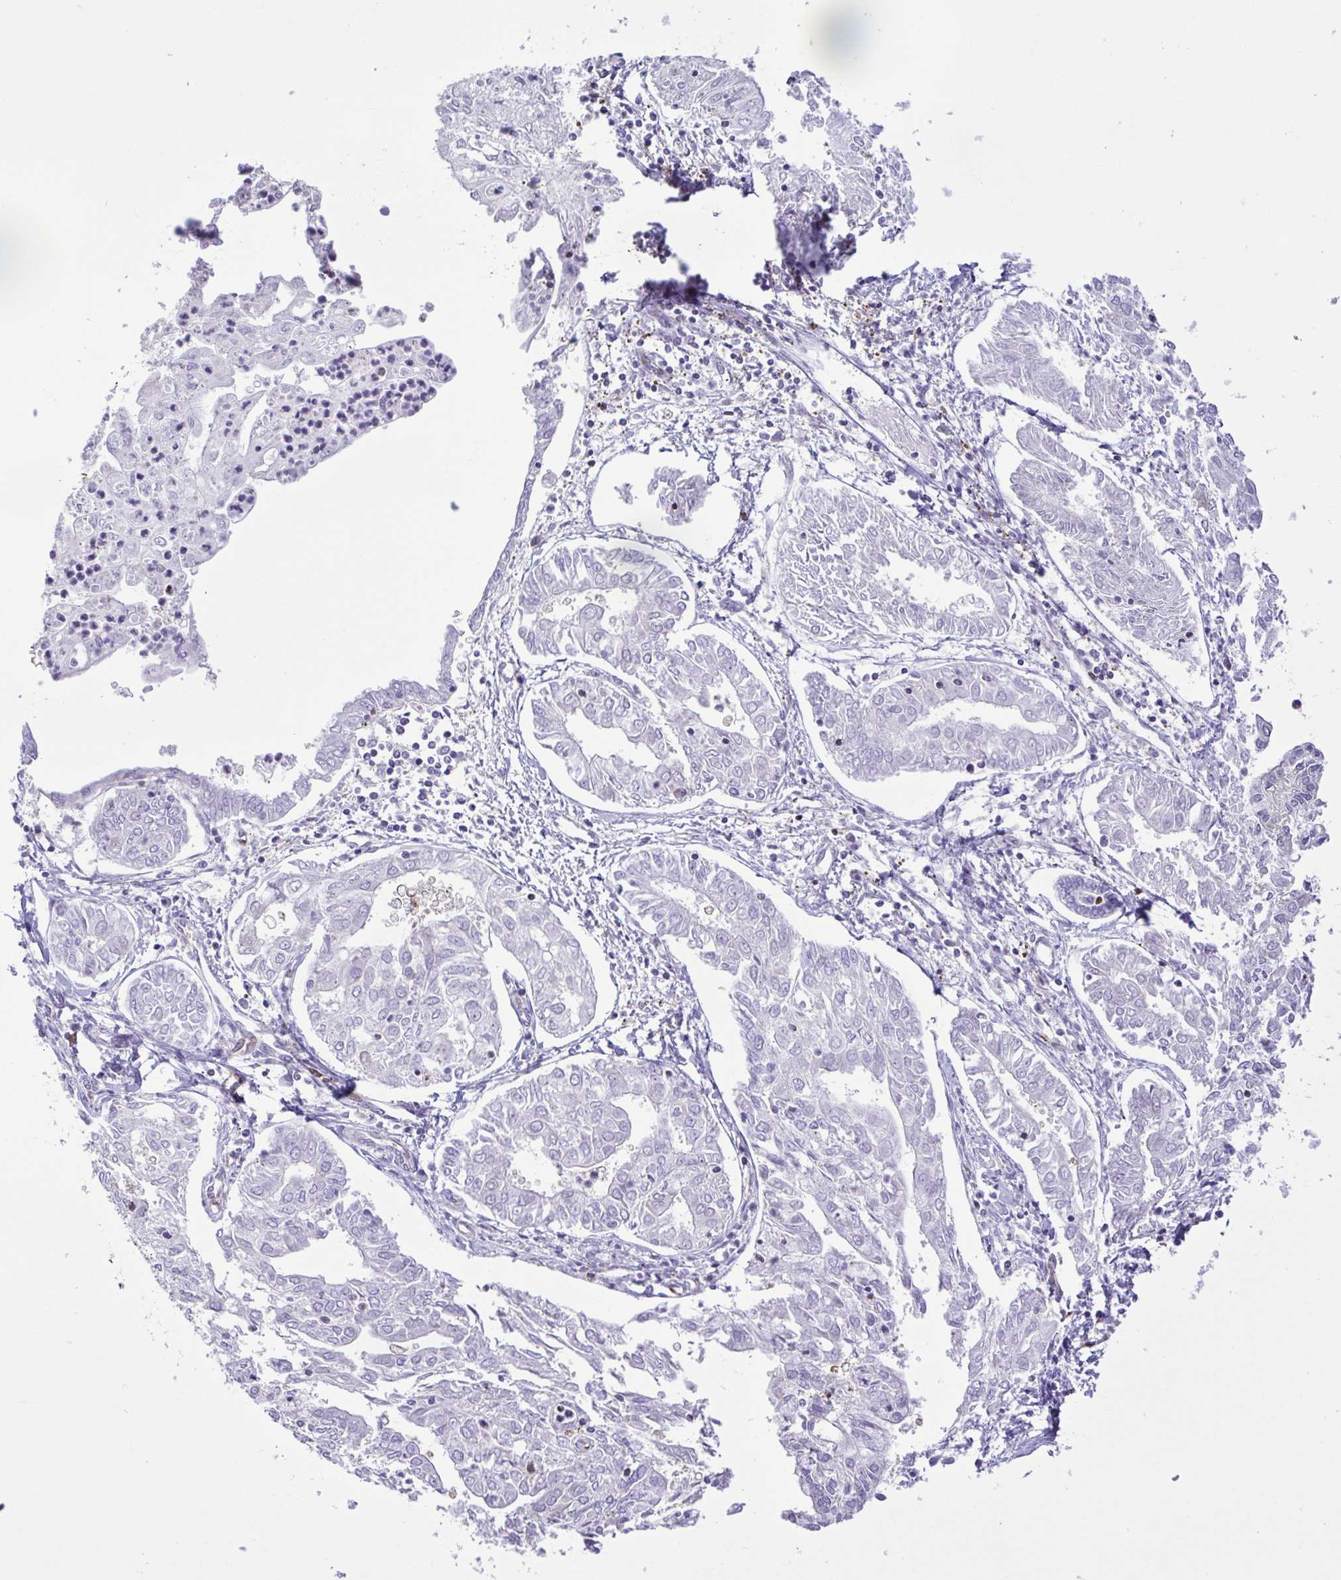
{"staining": {"intensity": "negative", "quantity": "none", "location": "none"}, "tissue": "endometrial cancer", "cell_type": "Tumor cells", "image_type": "cancer", "snomed": [{"axis": "morphology", "description": "Adenocarcinoma, NOS"}, {"axis": "topography", "description": "Endometrium"}], "caption": "The photomicrograph exhibits no staining of tumor cells in adenocarcinoma (endometrial).", "gene": "FLT1", "patient": {"sex": "female", "age": 68}}